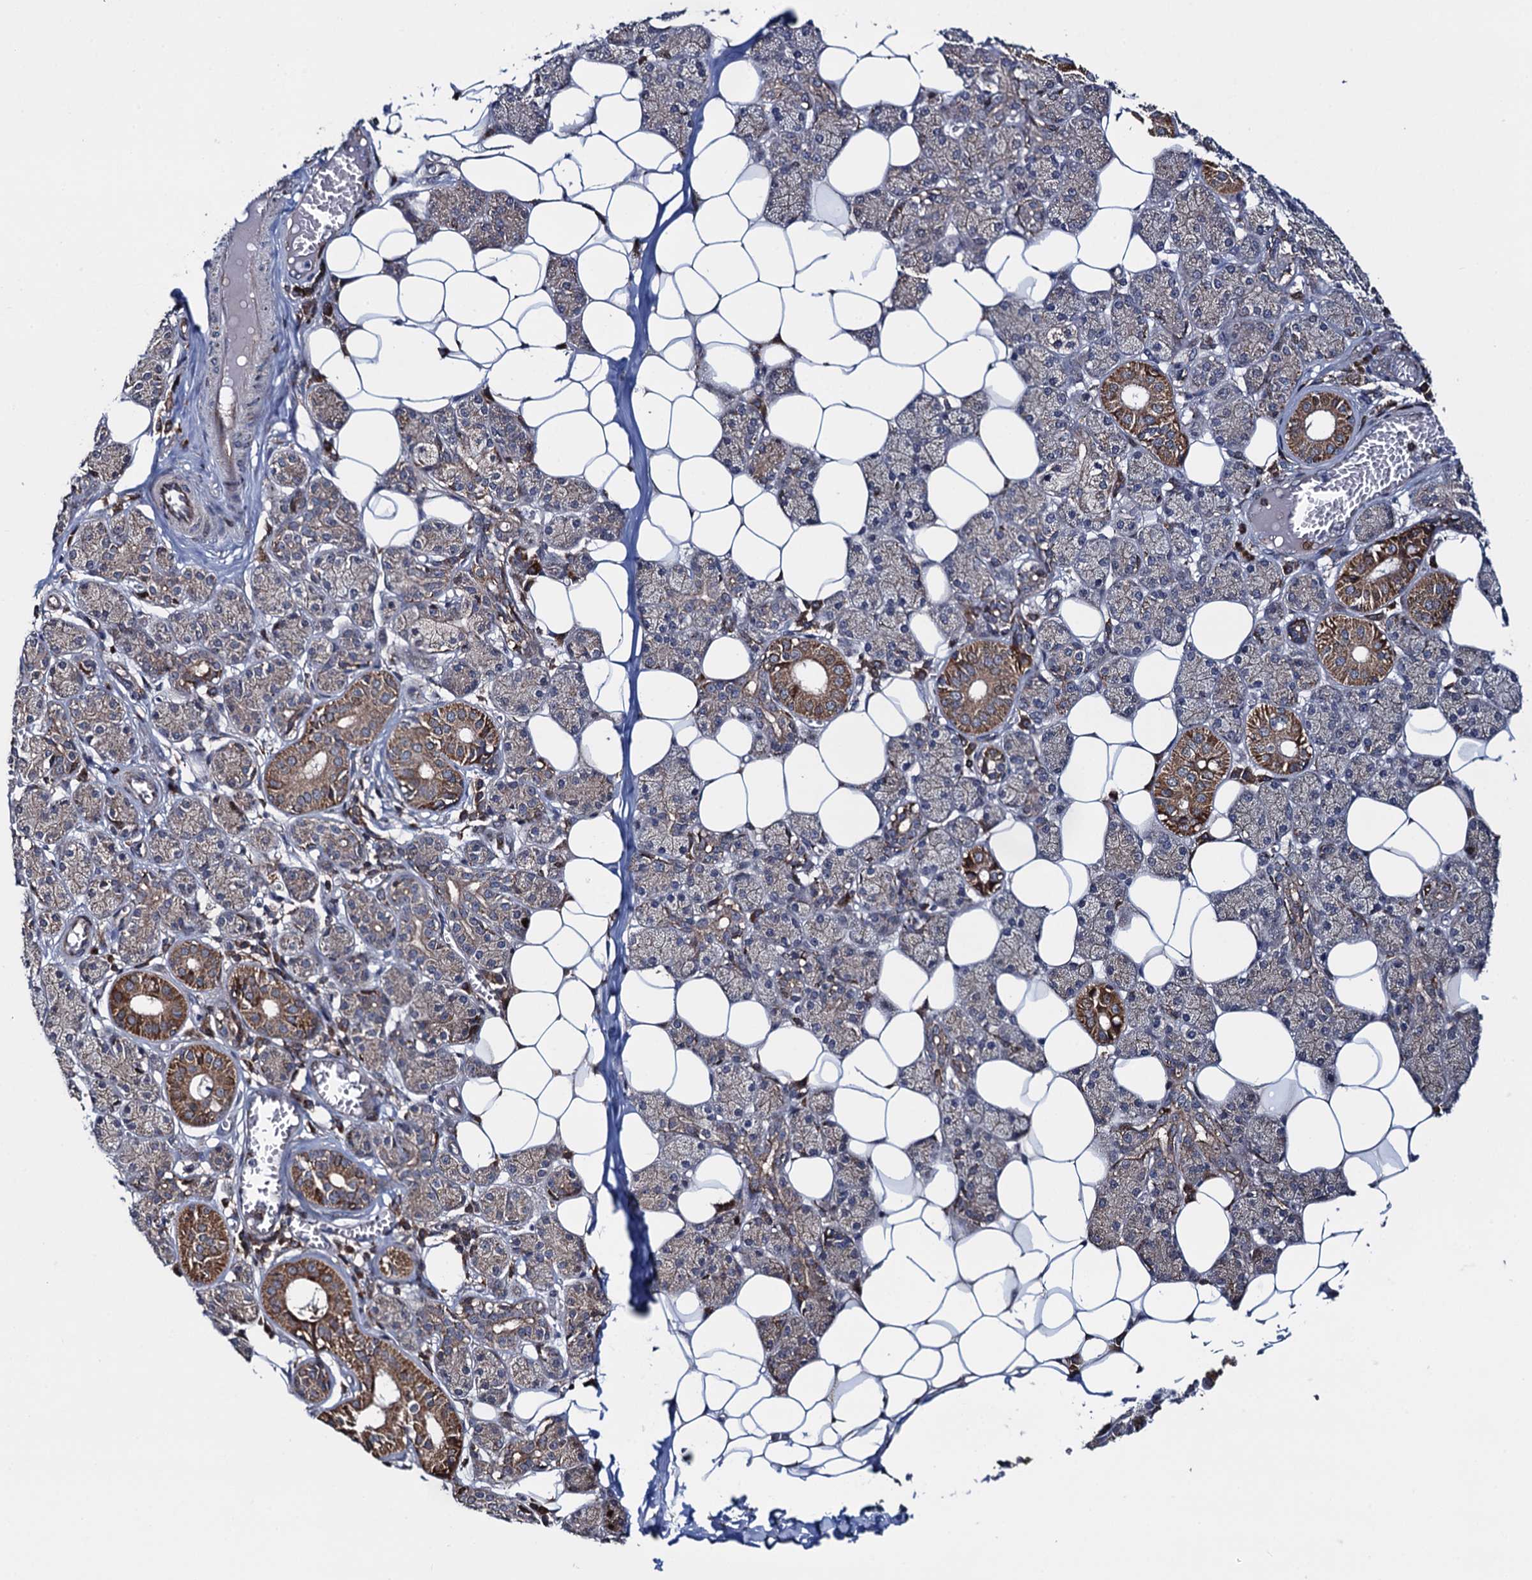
{"staining": {"intensity": "moderate", "quantity": "25%-75%", "location": "cytoplasmic/membranous"}, "tissue": "salivary gland", "cell_type": "Glandular cells", "image_type": "normal", "snomed": [{"axis": "morphology", "description": "Normal tissue, NOS"}, {"axis": "topography", "description": "Salivary gland"}], "caption": "Immunohistochemical staining of benign human salivary gland exhibits moderate cytoplasmic/membranous protein positivity in about 25%-75% of glandular cells.", "gene": "CCDC102A", "patient": {"sex": "female", "age": 33}}